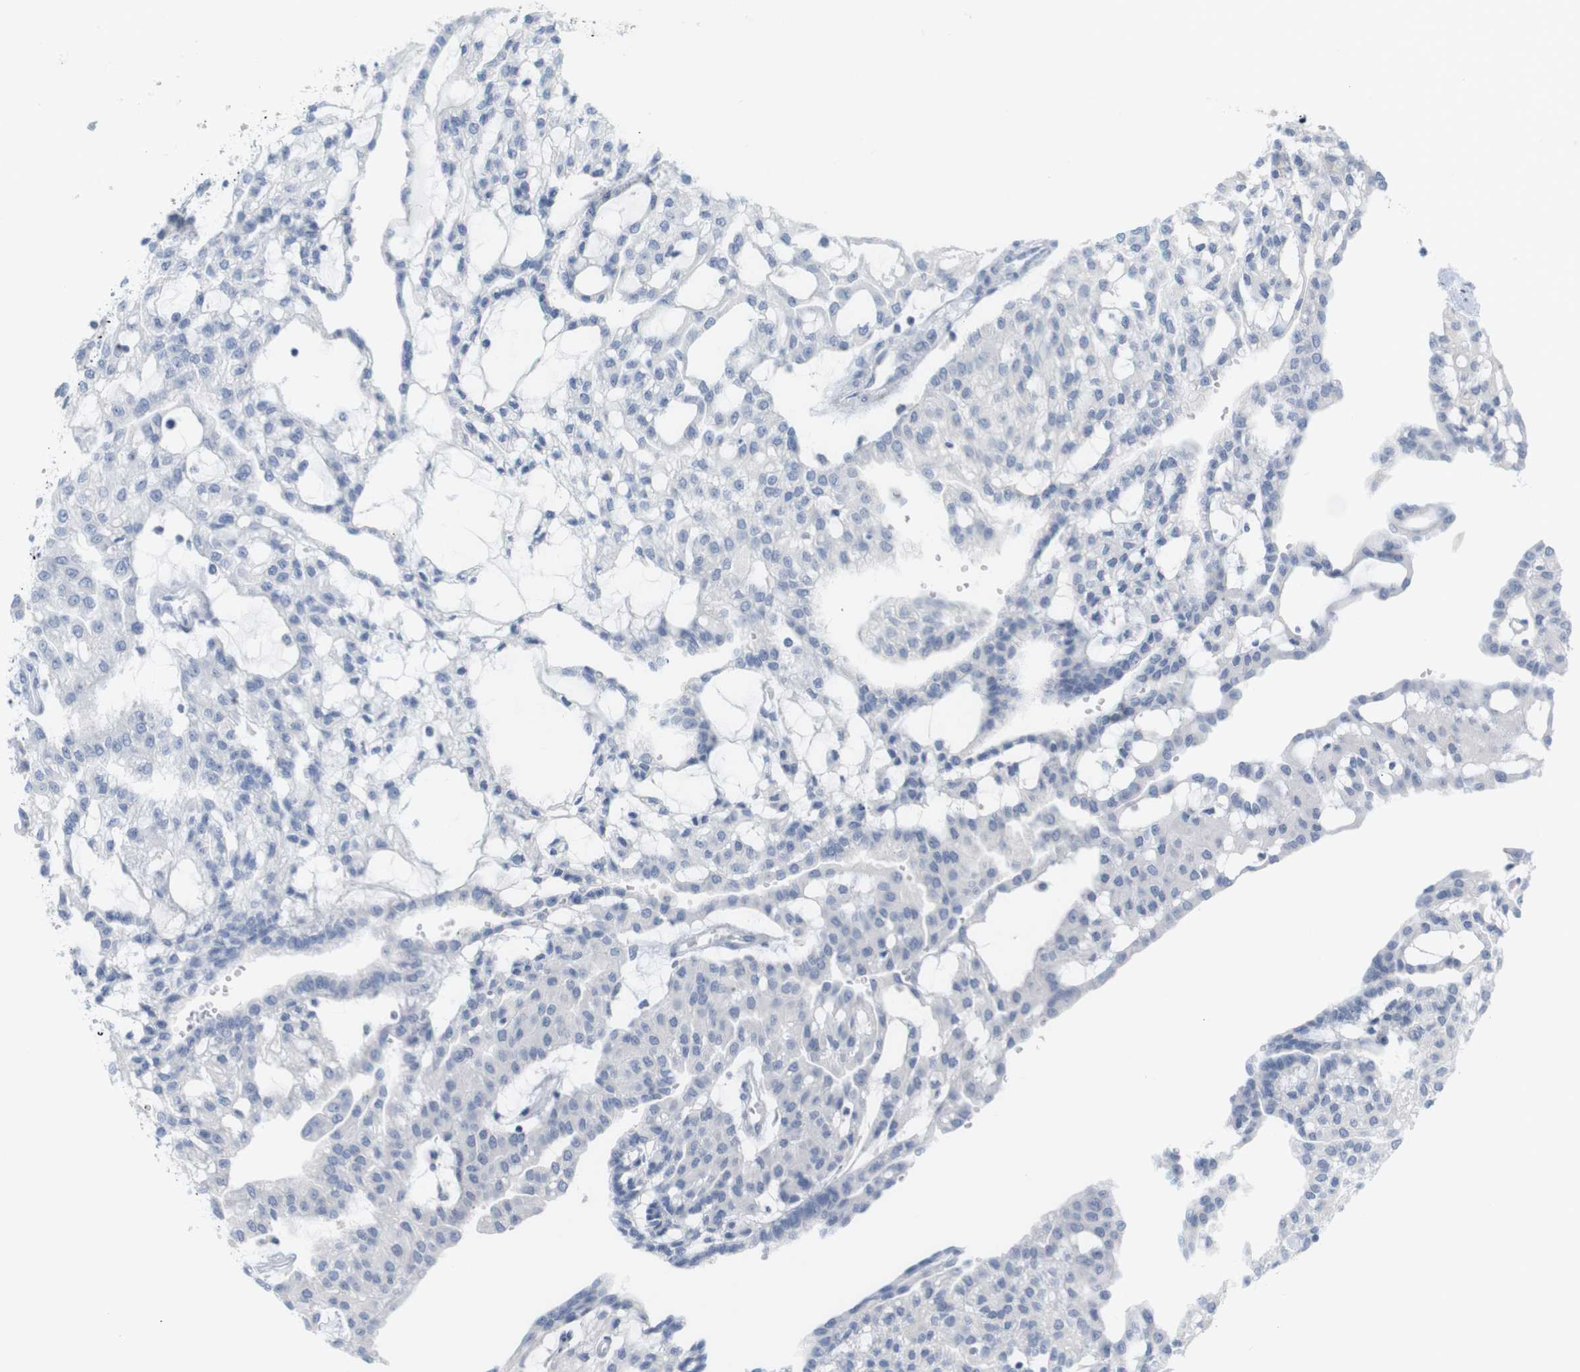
{"staining": {"intensity": "negative", "quantity": "none", "location": "none"}, "tissue": "renal cancer", "cell_type": "Tumor cells", "image_type": "cancer", "snomed": [{"axis": "morphology", "description": "Adenocarcinoma, NOS"}, {"axis": "topography", "description": "Kidney"}], "caption": "Renal cancer (adenocarcinoma) was stained to show a protein in brown. There is no significant expression in tumor cells.", "gene": "RGS9", "patient": {"sex": "male", "age": 63}}